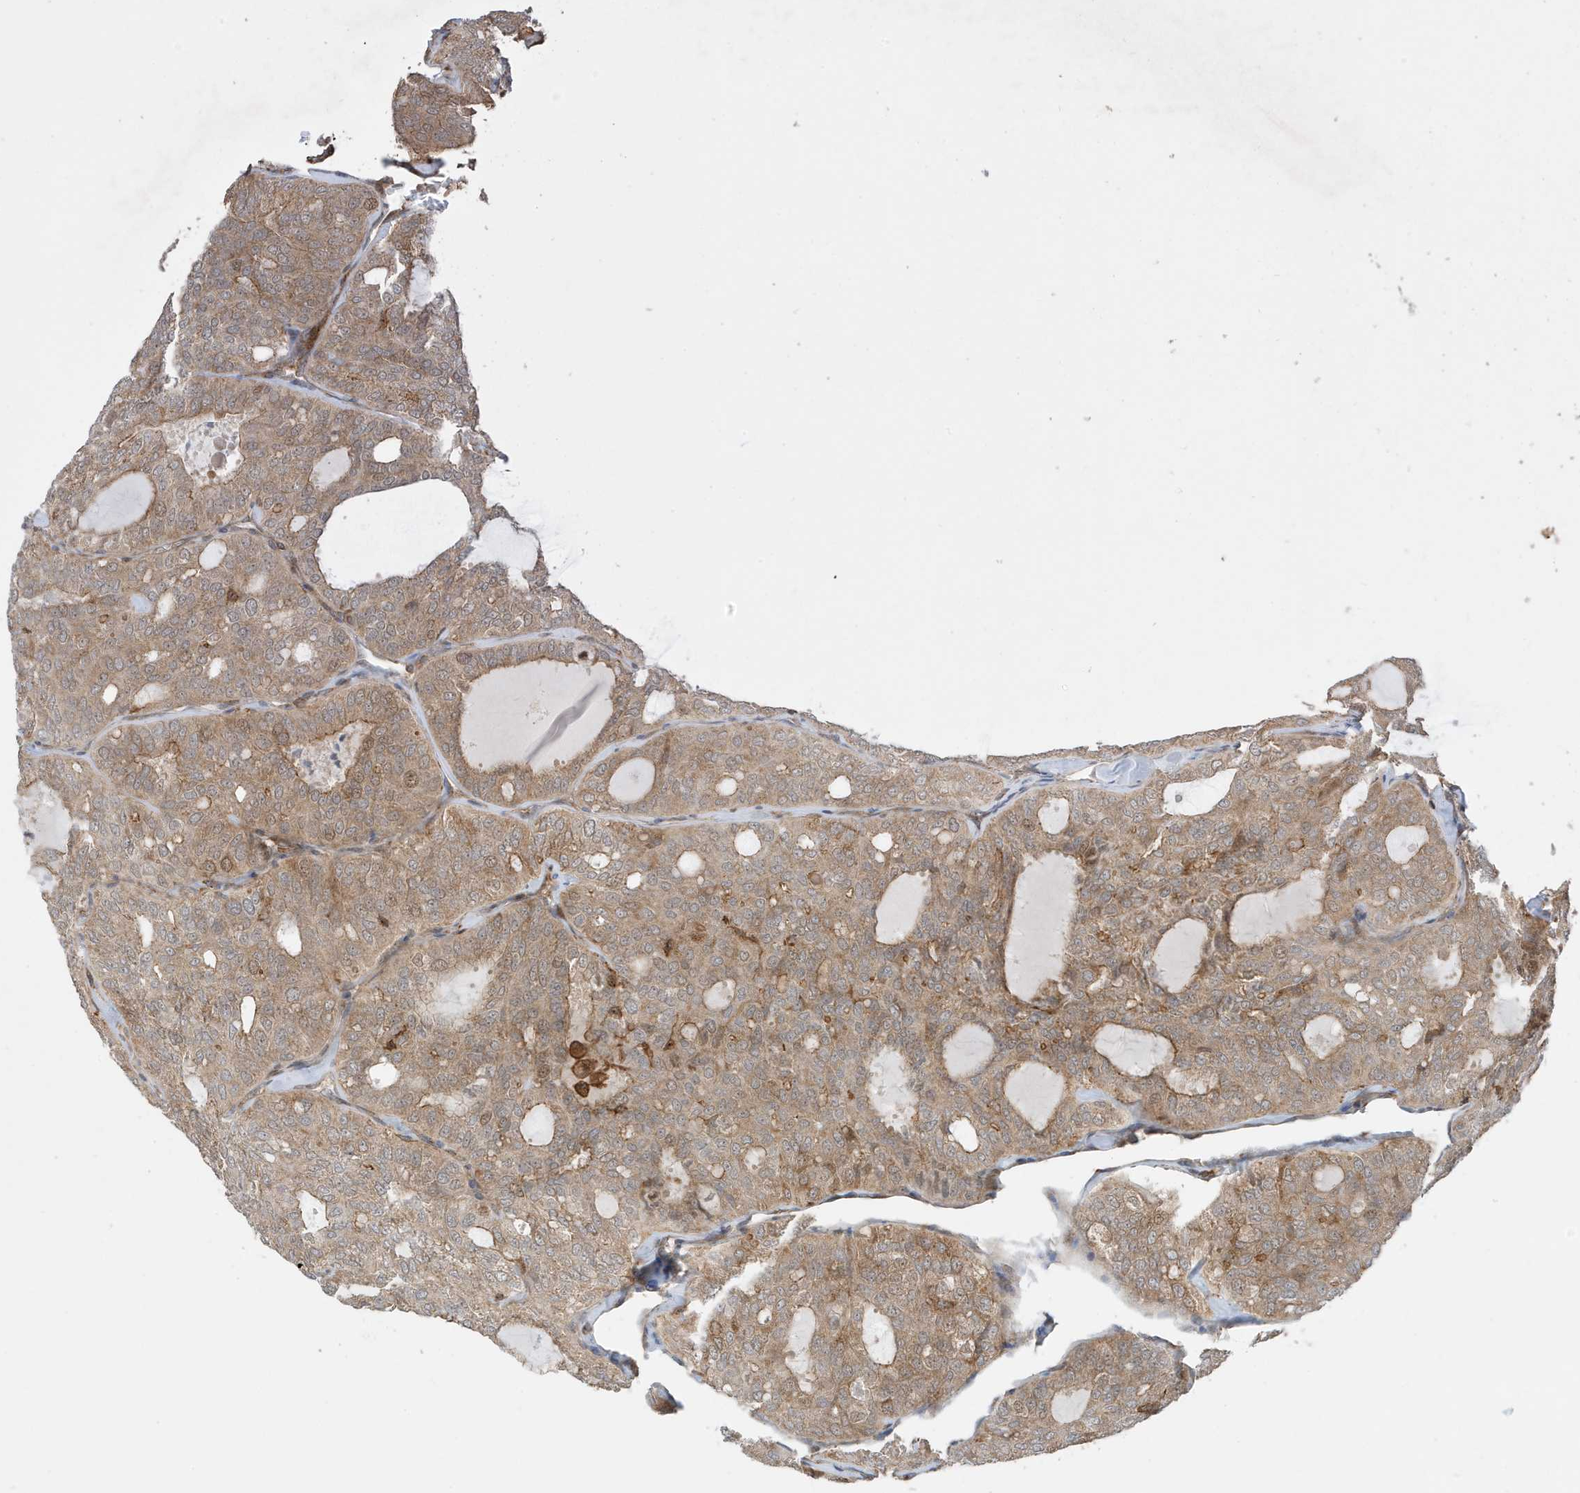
{"staining": {"intensity": "moderate", "quantity": ">75%", "location": "cytoplasmic/membranous,nuclear"}, "tissue": "thyroid cancer", "cell_type": "Tumor cells", "image_type": "cancer", "snomed": [{"axis": "morphology", "description": "Follicular adenoma carcinoma, NOS"}, {"axis": "topography", "description": "Thyroid gland"}], "caption": "Brown immunohistochemical staining in follicular adenoma carcinoma (thyroid) exhibits moderate cytoplasmic/membranous and nuclear staining in approximately >75% of tumor cells.", "gene": "TATDN3", "patient": {"sex": "male", "age": 75}}